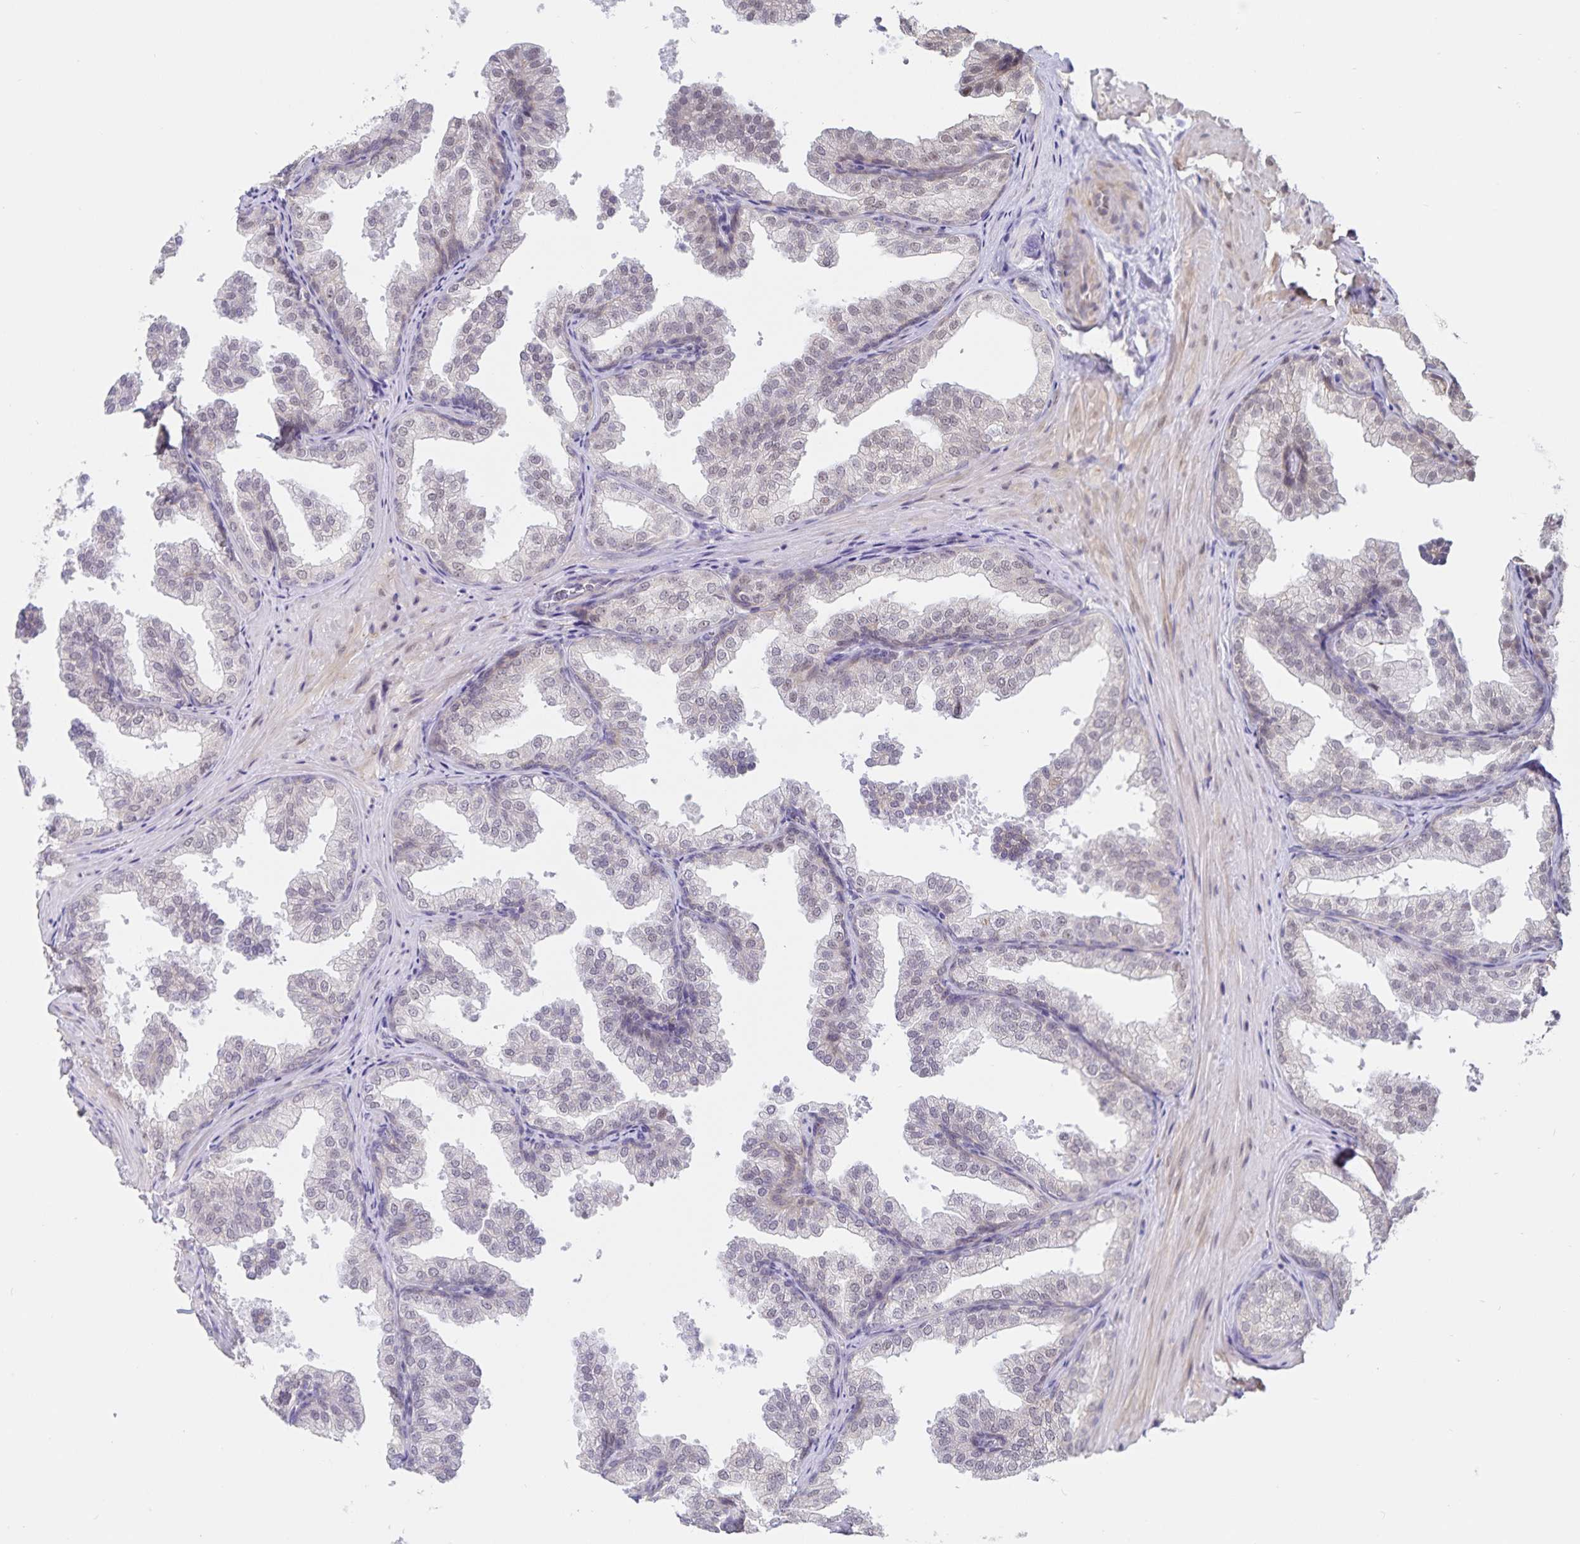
{"staining": {"intensity": "negative", "quantity": "none", "location": "none"}, "tissue": "prostate", "cell_type": "Glandular cells", "image_type": "normal", "snomed": [{"axis": "morphology", "description": "Normal tissue, NOS"}, {"axis": "topography", "description": "Prostate"}], "caption": "DAB immunohistochemical staining of benign prostate displays no significant expression in glandular cells. The staining was performed using DAB to visualize the protein expression in brown, while the nuclei were stained in blue with hematoxylin (Magnification: 20x).", "gene": "ATP2A2", "patient": {"sex": "male", "age": 37}}